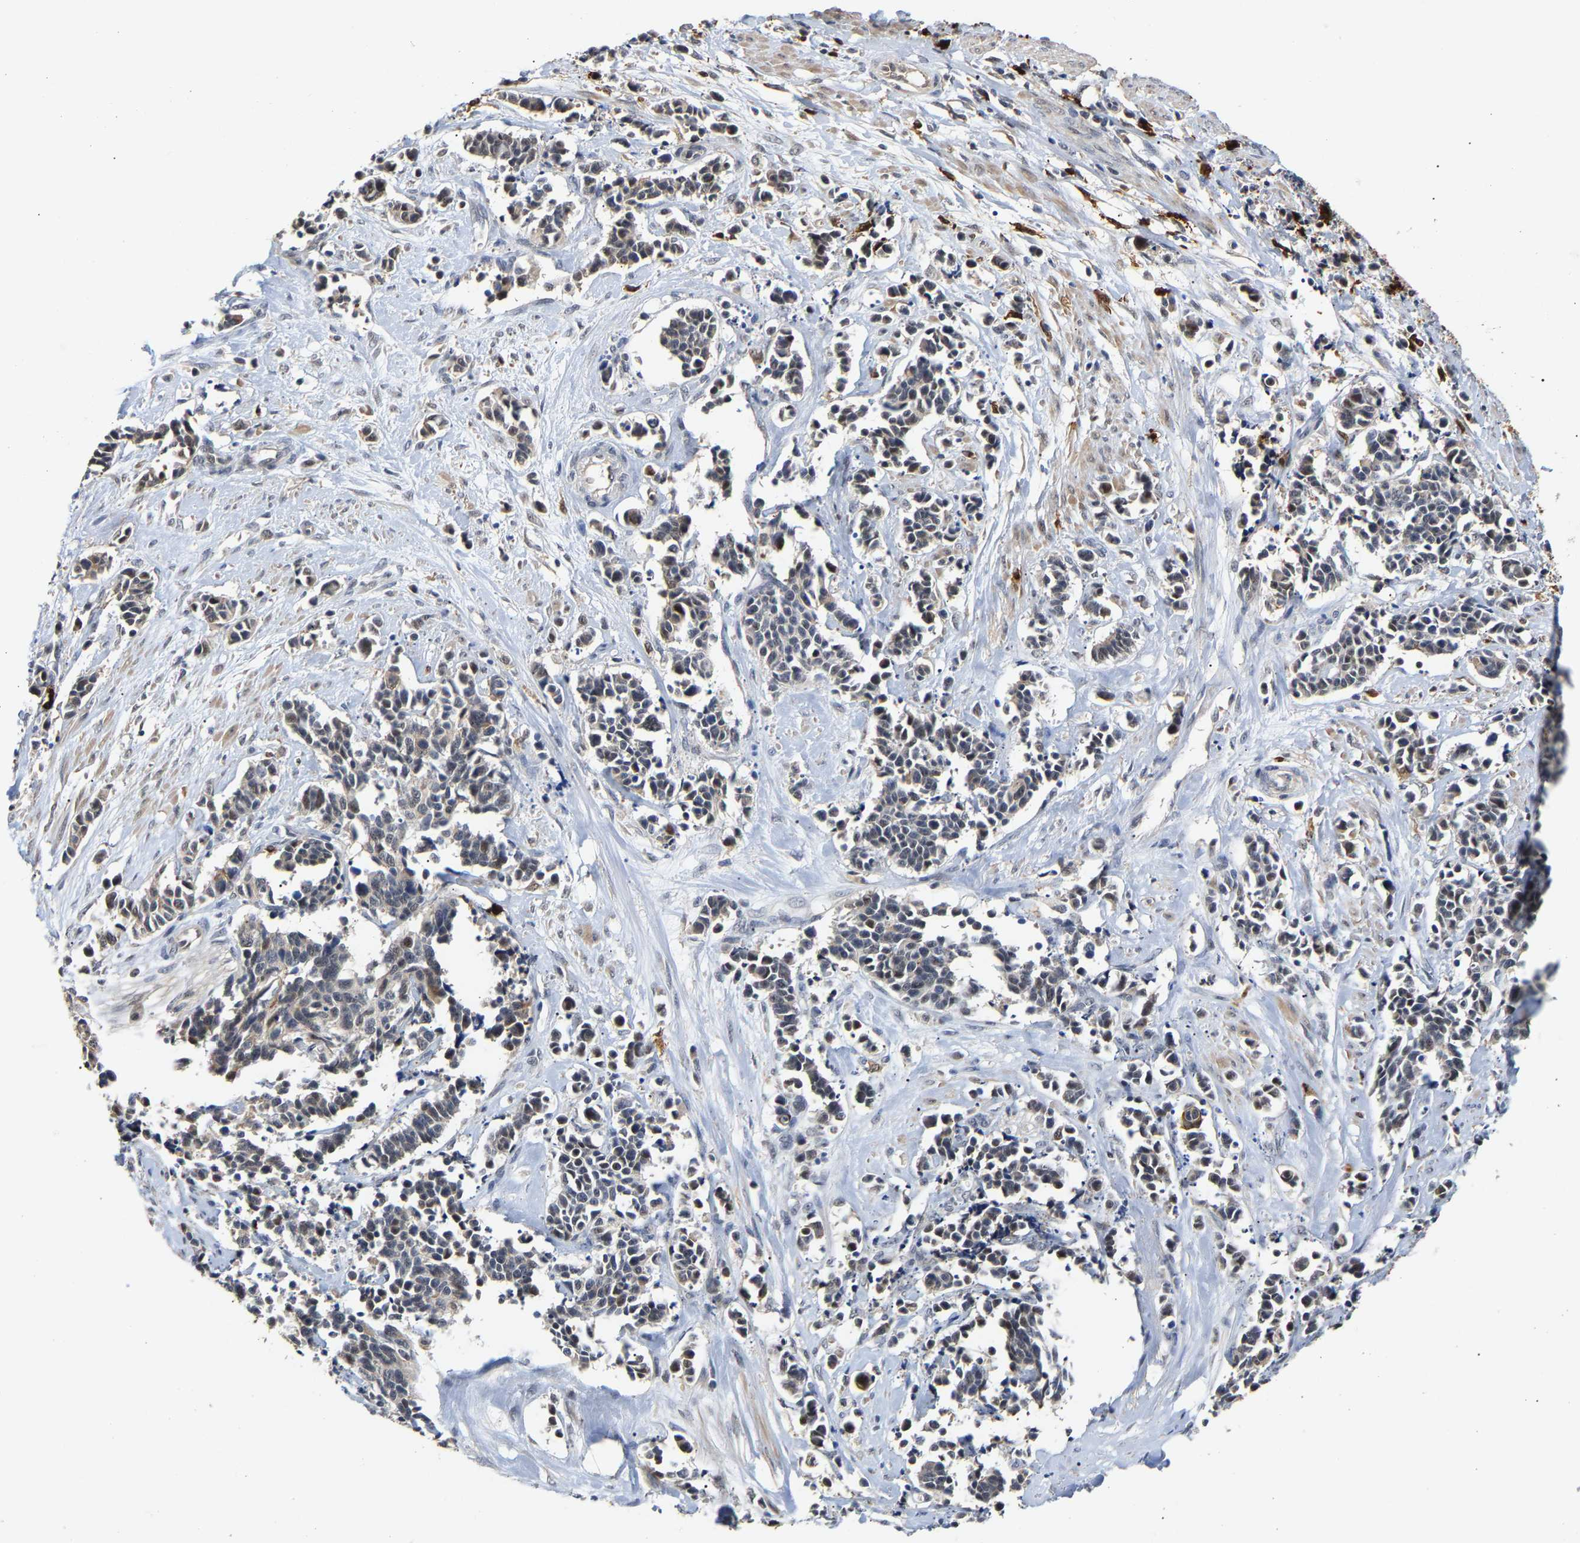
{"staining": {"intensity": "weak", "quantity": "25%-75%", "location": "cytoplasmic/membranous"}, "tissue": "cervical cancer", "cell_type": "Tumor cells", "image_type": "cancer", "snomed": [{"axis": "morphology", "description": "Squamous cell carcinoma, NOS"}, {"axis": "topography", "description": "Cervix"}], "caption": "Cervical cancer was stained to show a protein in brown. There is low levels of weak cytoplasmic/membranous staining in approximately 25%-75% of tumor cells. (DAB IHC with brightfield microscopy, high magnification).", "gene": "TDRD7", "patient": {"sex": "female", "age": 35}}